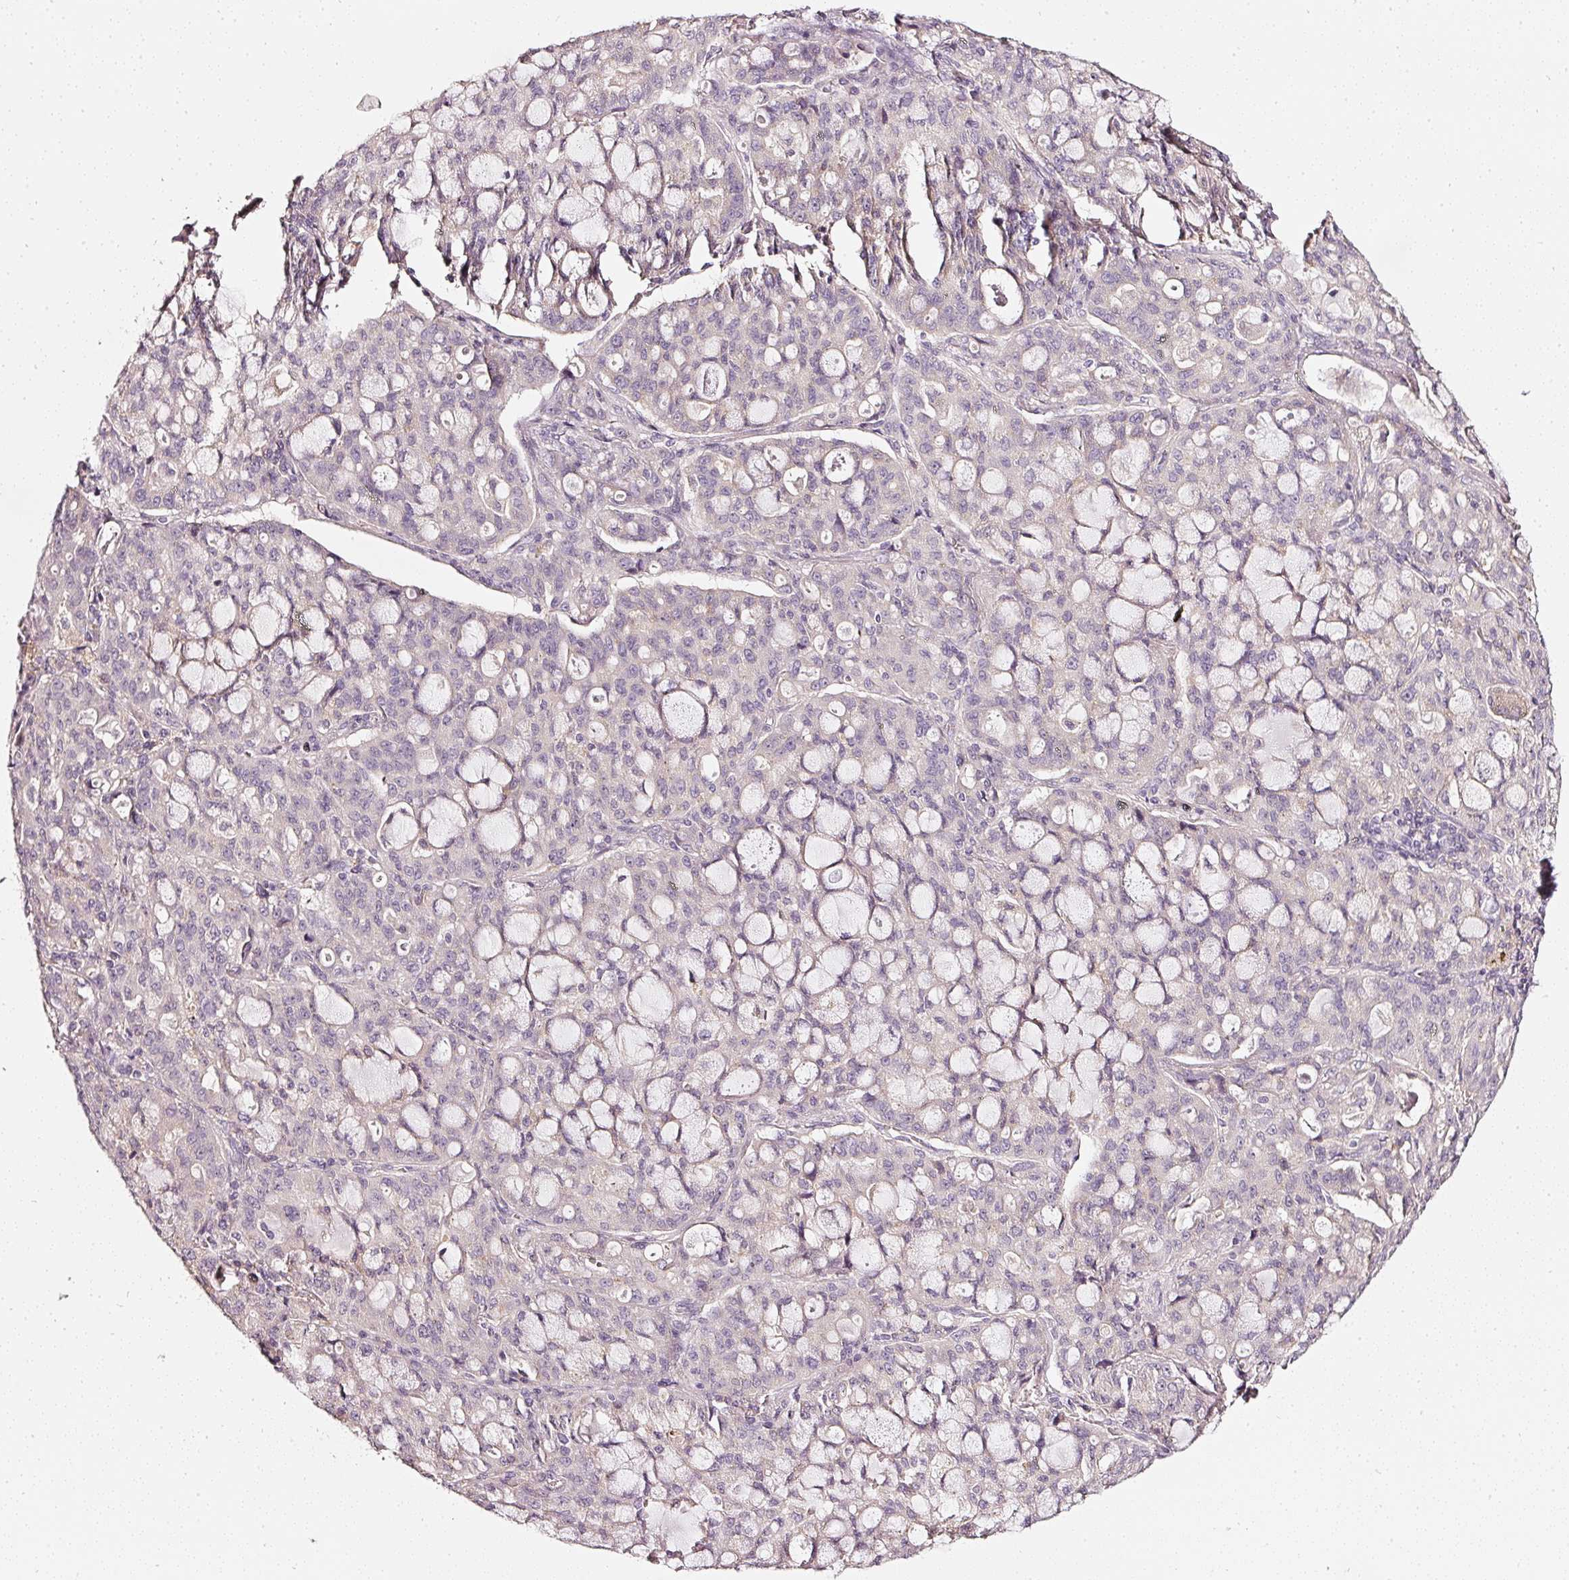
{"staining": {"intensity": "weak", "quantity": "<25%", "location": "cytoplasmic/membranous"}, "tissue": "lung cancer", "cell_type": "Tumor cells", "image_type": "cancer", "snomed": [{"axis": "morphology", "description": "Adenocarcinoma, NOS"}, {"axis": "topography", "description": "Lung"}], "caption": "This is an IHC photomicrograph of human lung adenocarcinoma. There is no expression in tumor cells.", "gene": "CNP", "patient": {"sex": "female", "age": 44}}